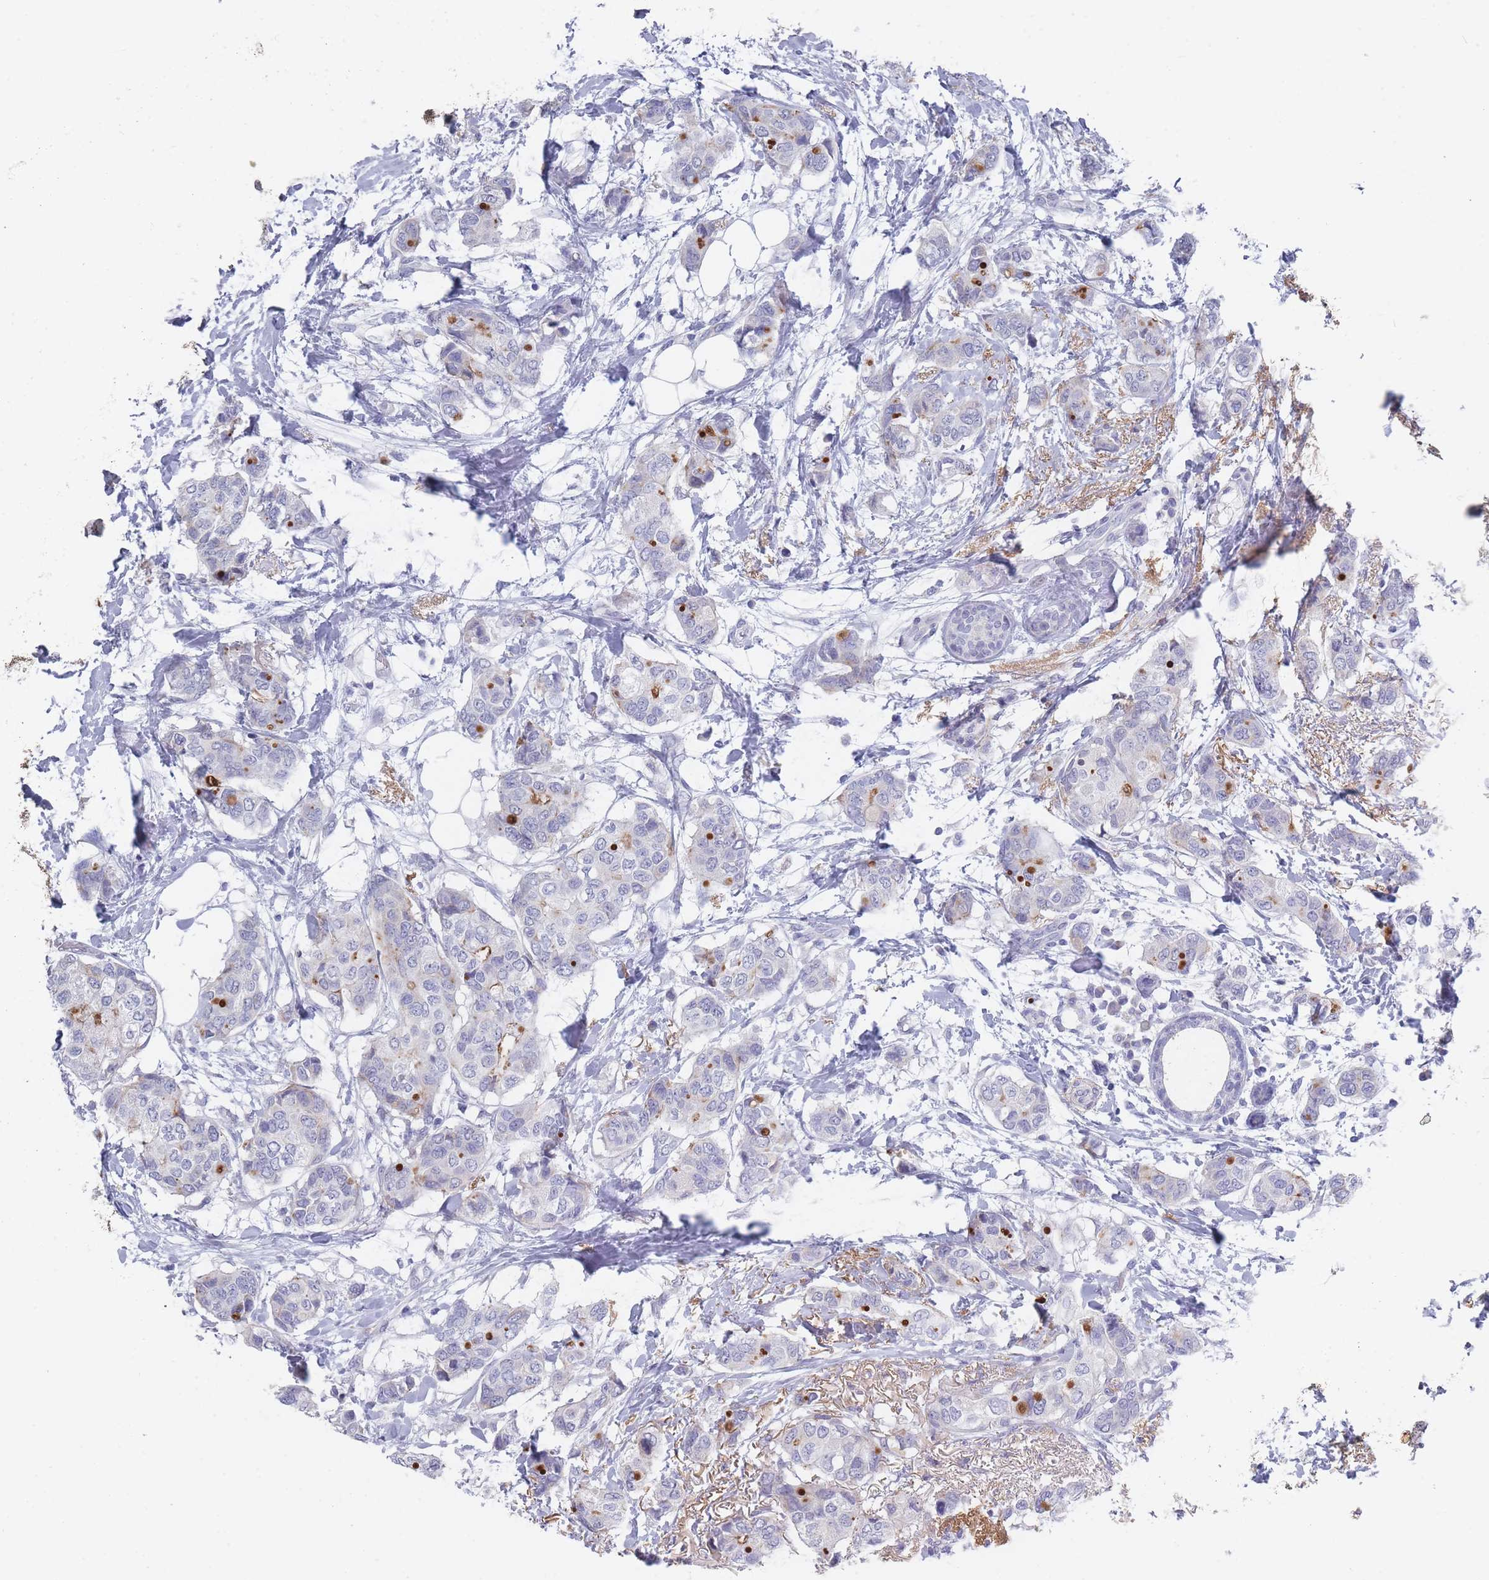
{"staining": {"intensity": "negative", "quantity": "none", "location": "none"}, "tissue": "breast cancer", "cell_type": "Tumor cells", "image_type": "cancer", "snomed": [{"axis": "morphology", "description": "Lobular carcinoma"}, {"axis": "topography", "description": "Breast"}], "caption": "Lobular carcinoma (breast) was stained to show a protein in brown. There is no significant staining in tumor cells.", "gene": "PIGU", "patient": {"sex": "female", "age": 51}}